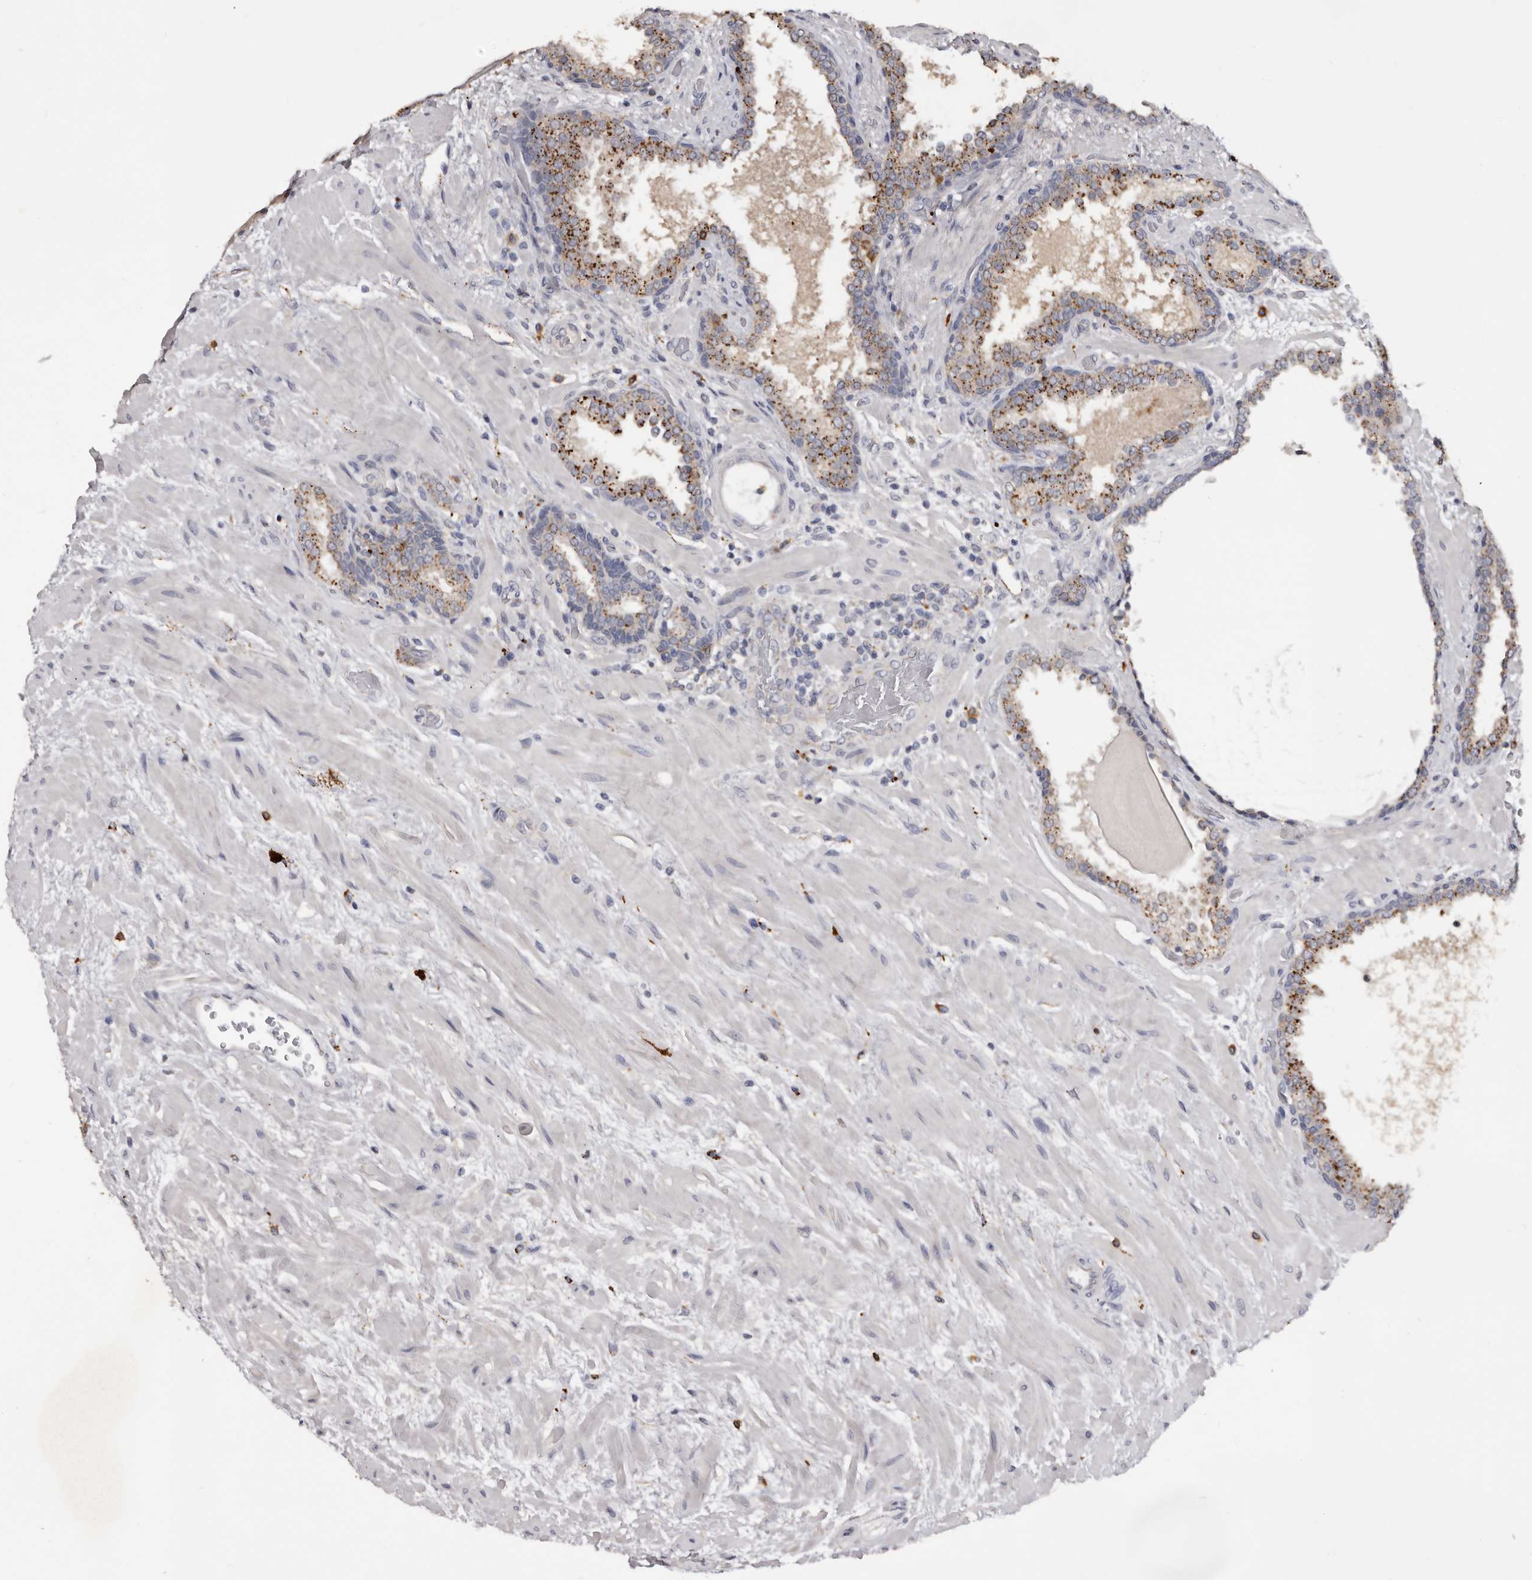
{"staining": {"intensity": "moderate", "quantity": "25%-75%", "location": "cytoplasmic/membranous"}, "tissue": "prostate", "cell_type": "Glandular cells", "image_type": "normal", "snomed": [{"axis": "morphology", "description": "Normal tissue, NOS"}, {"axis": "topography", "description": "Prostate"}], "caption": "Immunohistochemistry (IHC) of benign human prostate displays medium levels of moderate cytoplasmic/membranous expression in approximately 25%-75% of glandular cells. Ihc stains the protein of interest in brown and the nuclei are stained blue.", "gene": "DAP", "patient": {"sex": "male", "age": 48}}